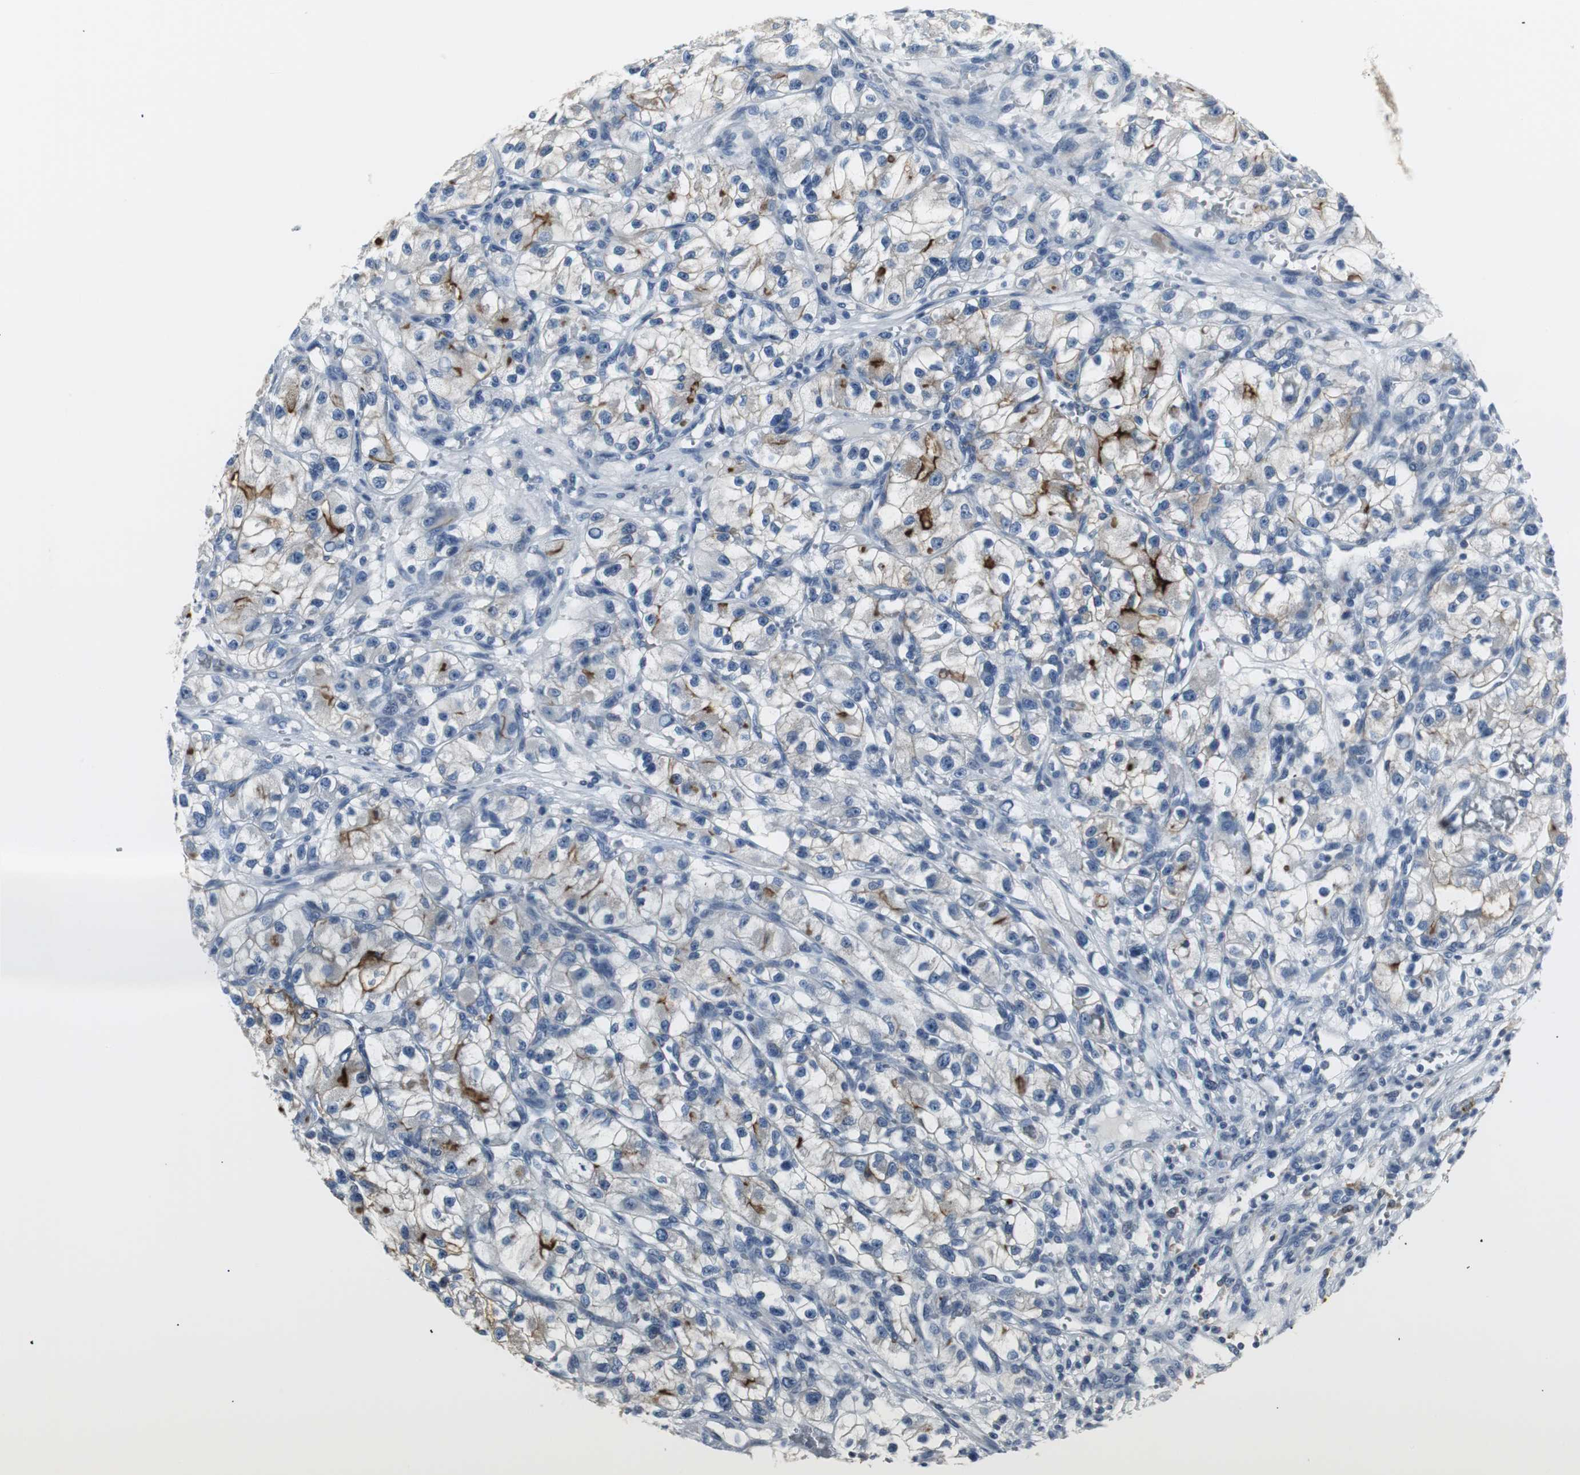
{"staining": {"intensity": "strong", "quantity": "<25%", "location": "cytoplasmic/membranous"}, "tissue": "renal cancer", "cell_type": "Tumor cells", "image_type": "cancer", "snomed": [{"axis": "morphology", "description": "Adenocarcinoma, NOS"}, {"axis": "topography", "description": "Kidney"}], "caption": "Approximately <25% of tumor cells in human renal cancer (adenocarcinoma) show strong cytoplasmic/membranous protein expression as visualized by brown immunohistochemical staining.", "gene": "SLC2A5", "patient": {"sex": "female", "age": 57}}